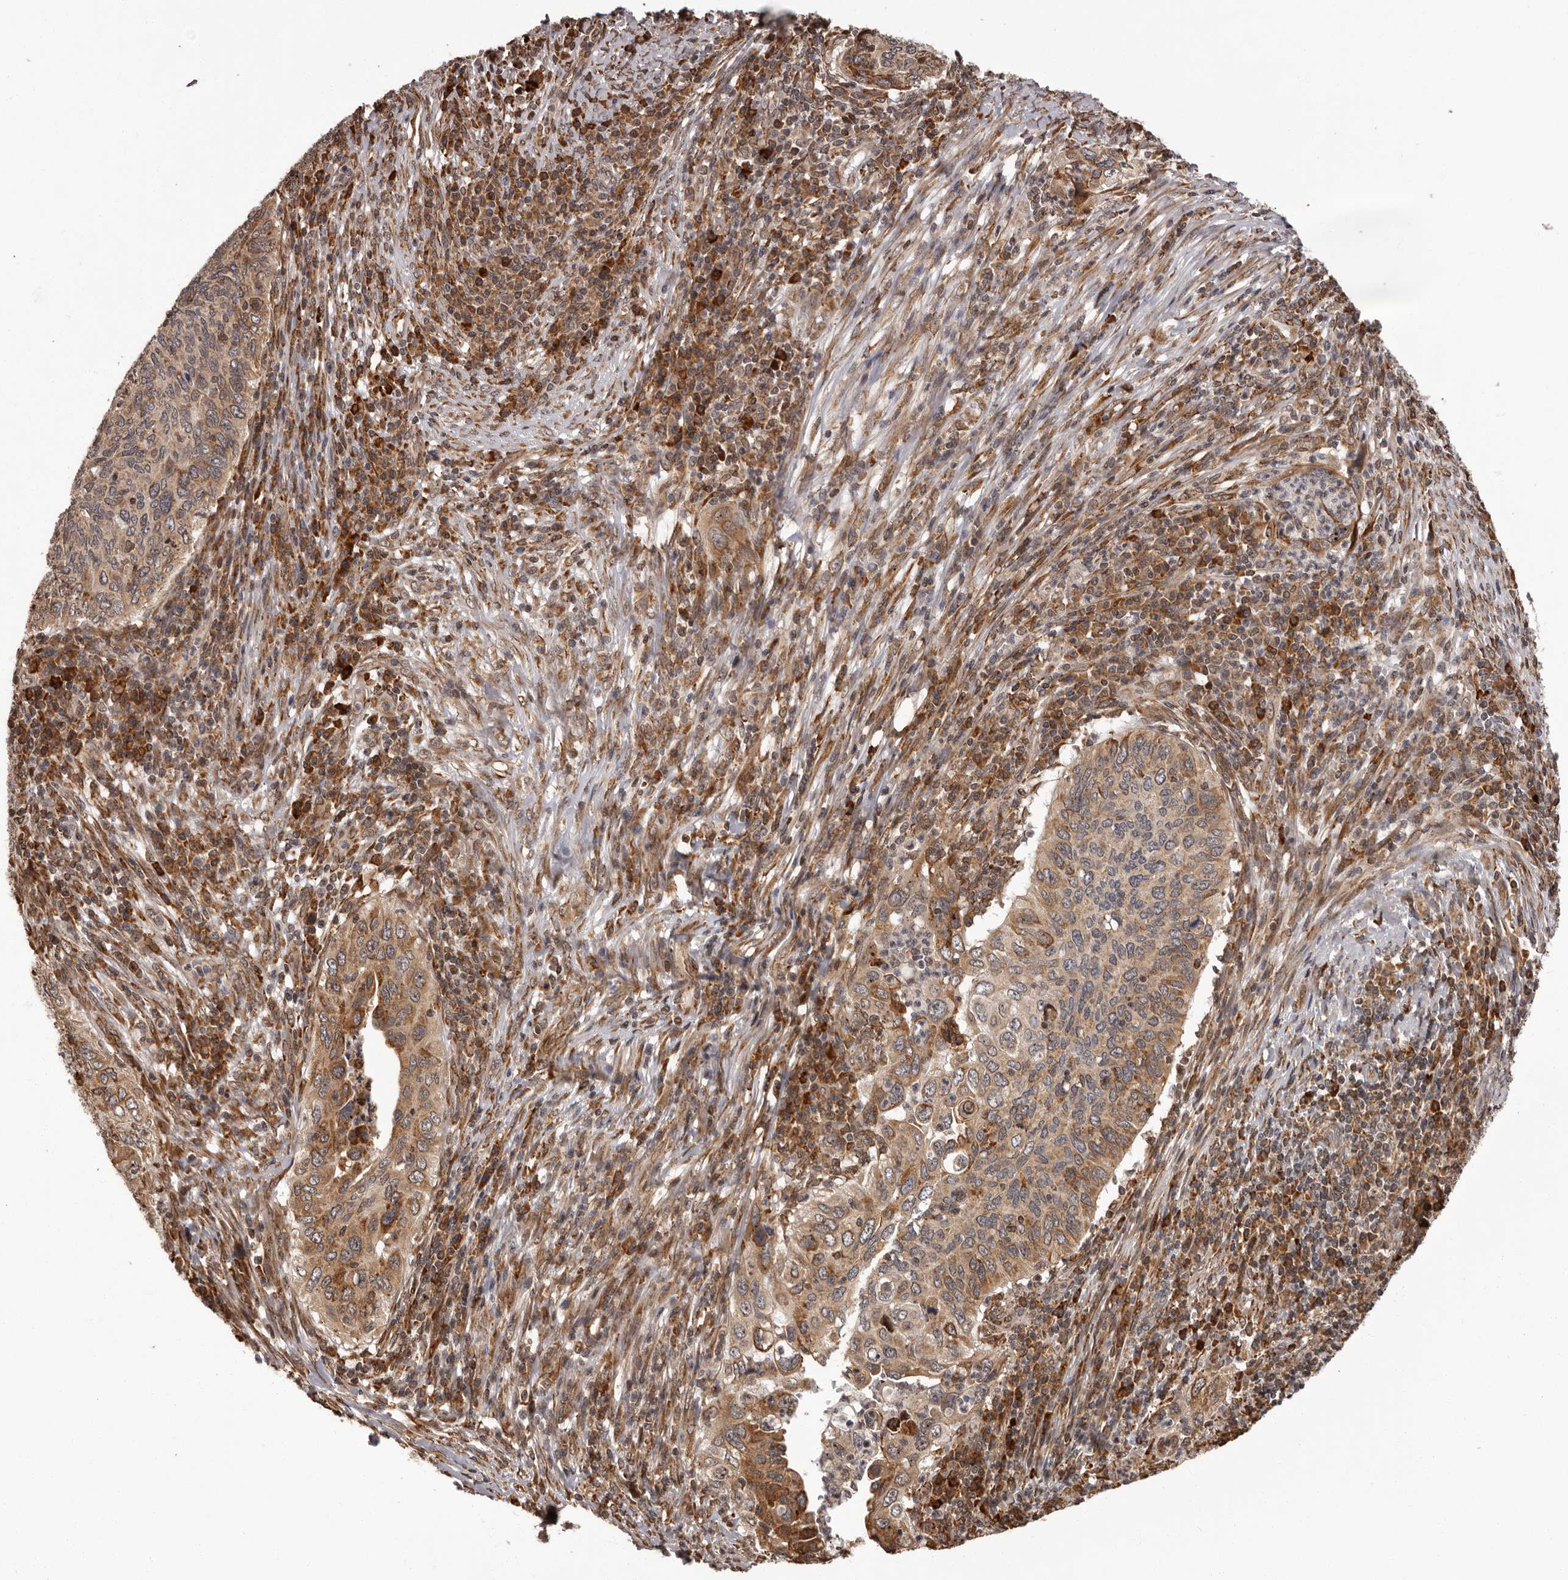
{"staining": {"intensity": "moderate", "quantity": "25%-75%", "location": "cytoplasmic/membranous,nuclear"}, "tissue": "cervical cancer", "cell_type": "Tumor cells", "image_type": "cancer", "snomed": [{"axis": "morphology", "description": "Squamous cell carcinoma, NOS"}, {"axis": "topography", "description": "Cervix"}], "caption": "Moderate cytoplasmic/membranous and nuclear staining for a protein is seen in approximately 25%-75% of tumor cells of cervical cancer (squamous cell carcinoma) using IHC.", "gene": "IL32", "patient": {"sex": "female", "age": 38}}